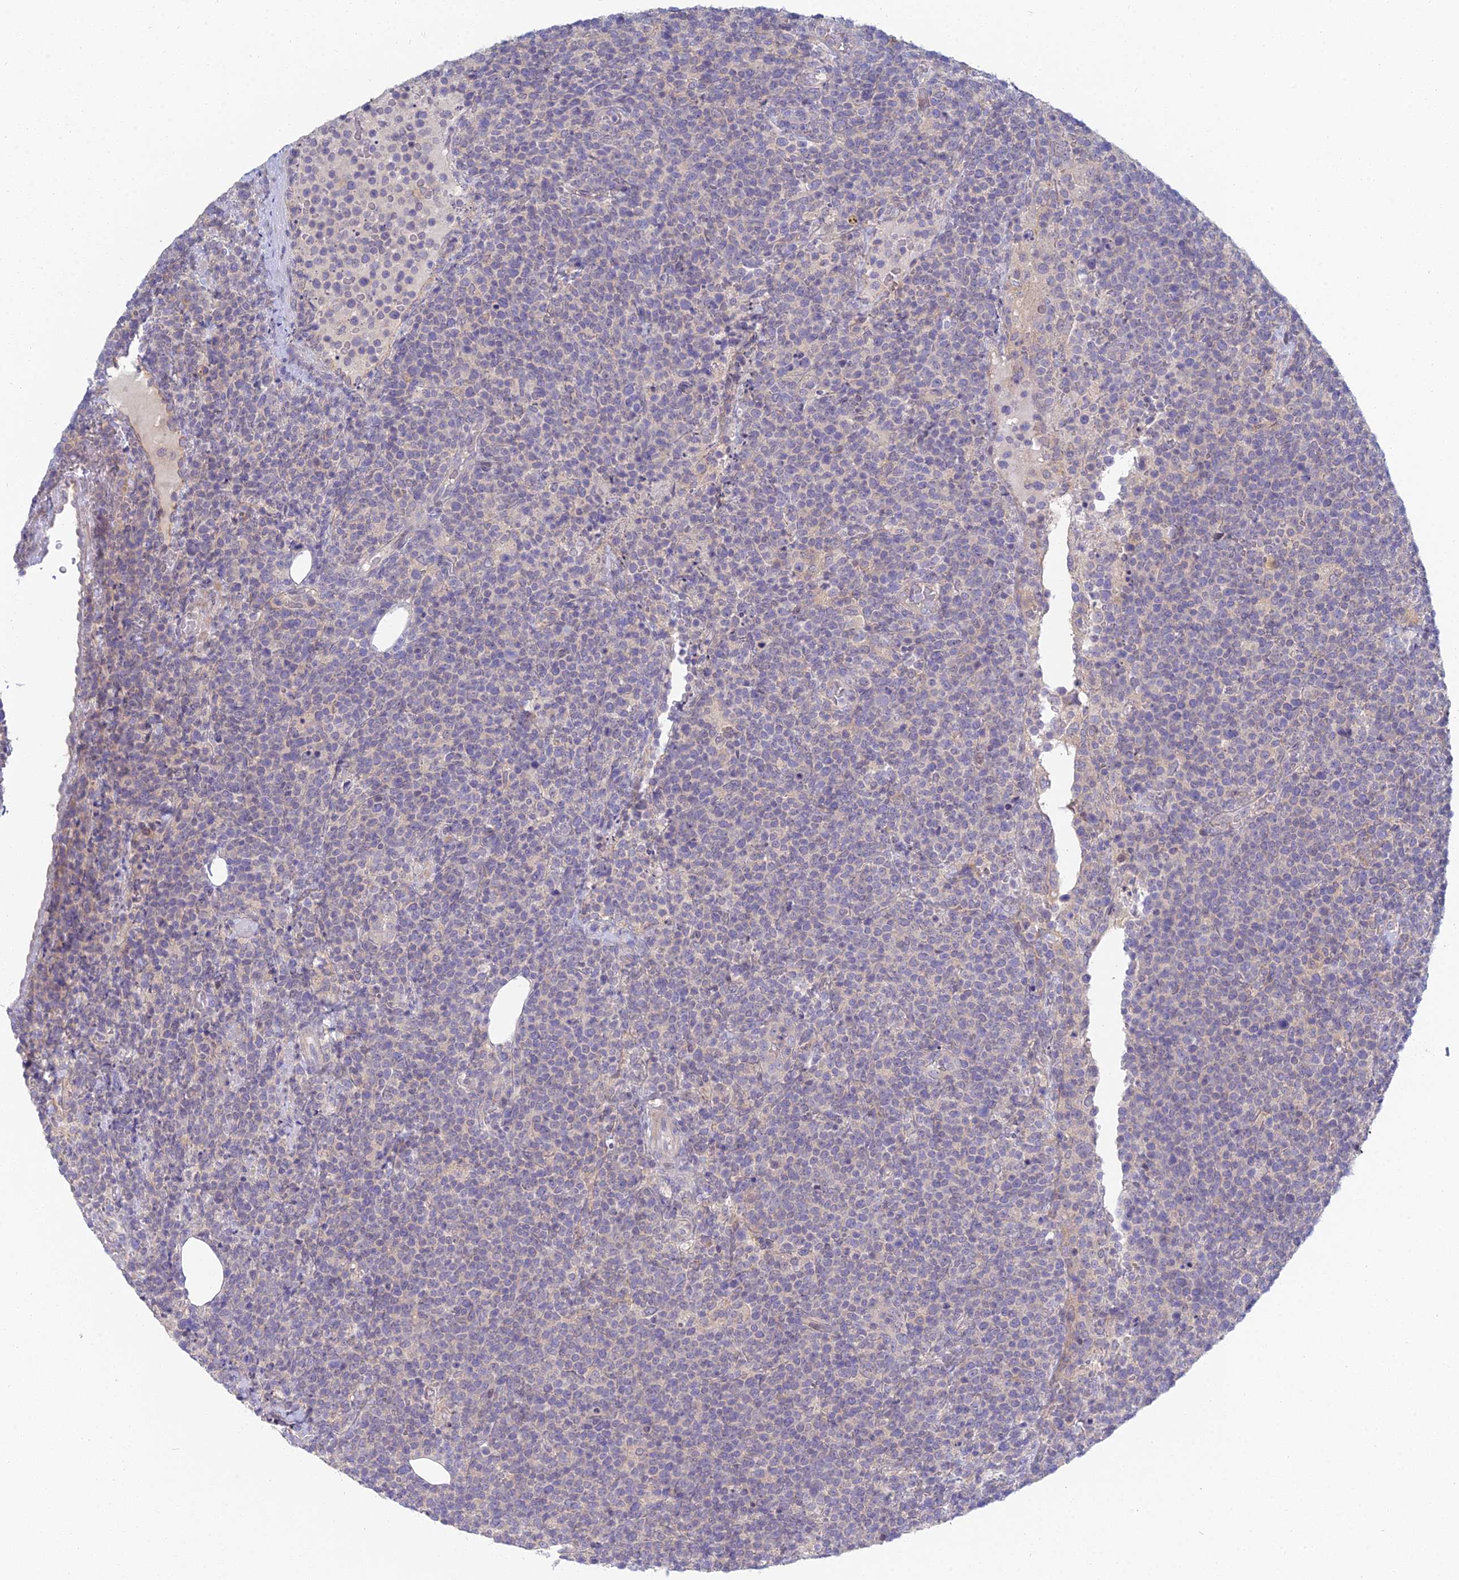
{"staining": {"intensity": "negative", "quantity": "none", "location": "none"}, "tissue": "lymphoma", "cell_type": "Tumor cells", "image_type": "cancer", "snomed": [{"axis": "morphology", "description": "Malignant lymphoma, non-Hodgkin's type, High grade"}, {"axis": "topography", "description": "Lymph node"}], "caption": "A high-resolution photomicrograph shows IHC staining of high-grade malignant lymphoma, non-Hodgkin's type, which demonstrates no significant staining in tumor cells.", "gene": "METTL26", "patient": {"sex": "male", "age": 61}}